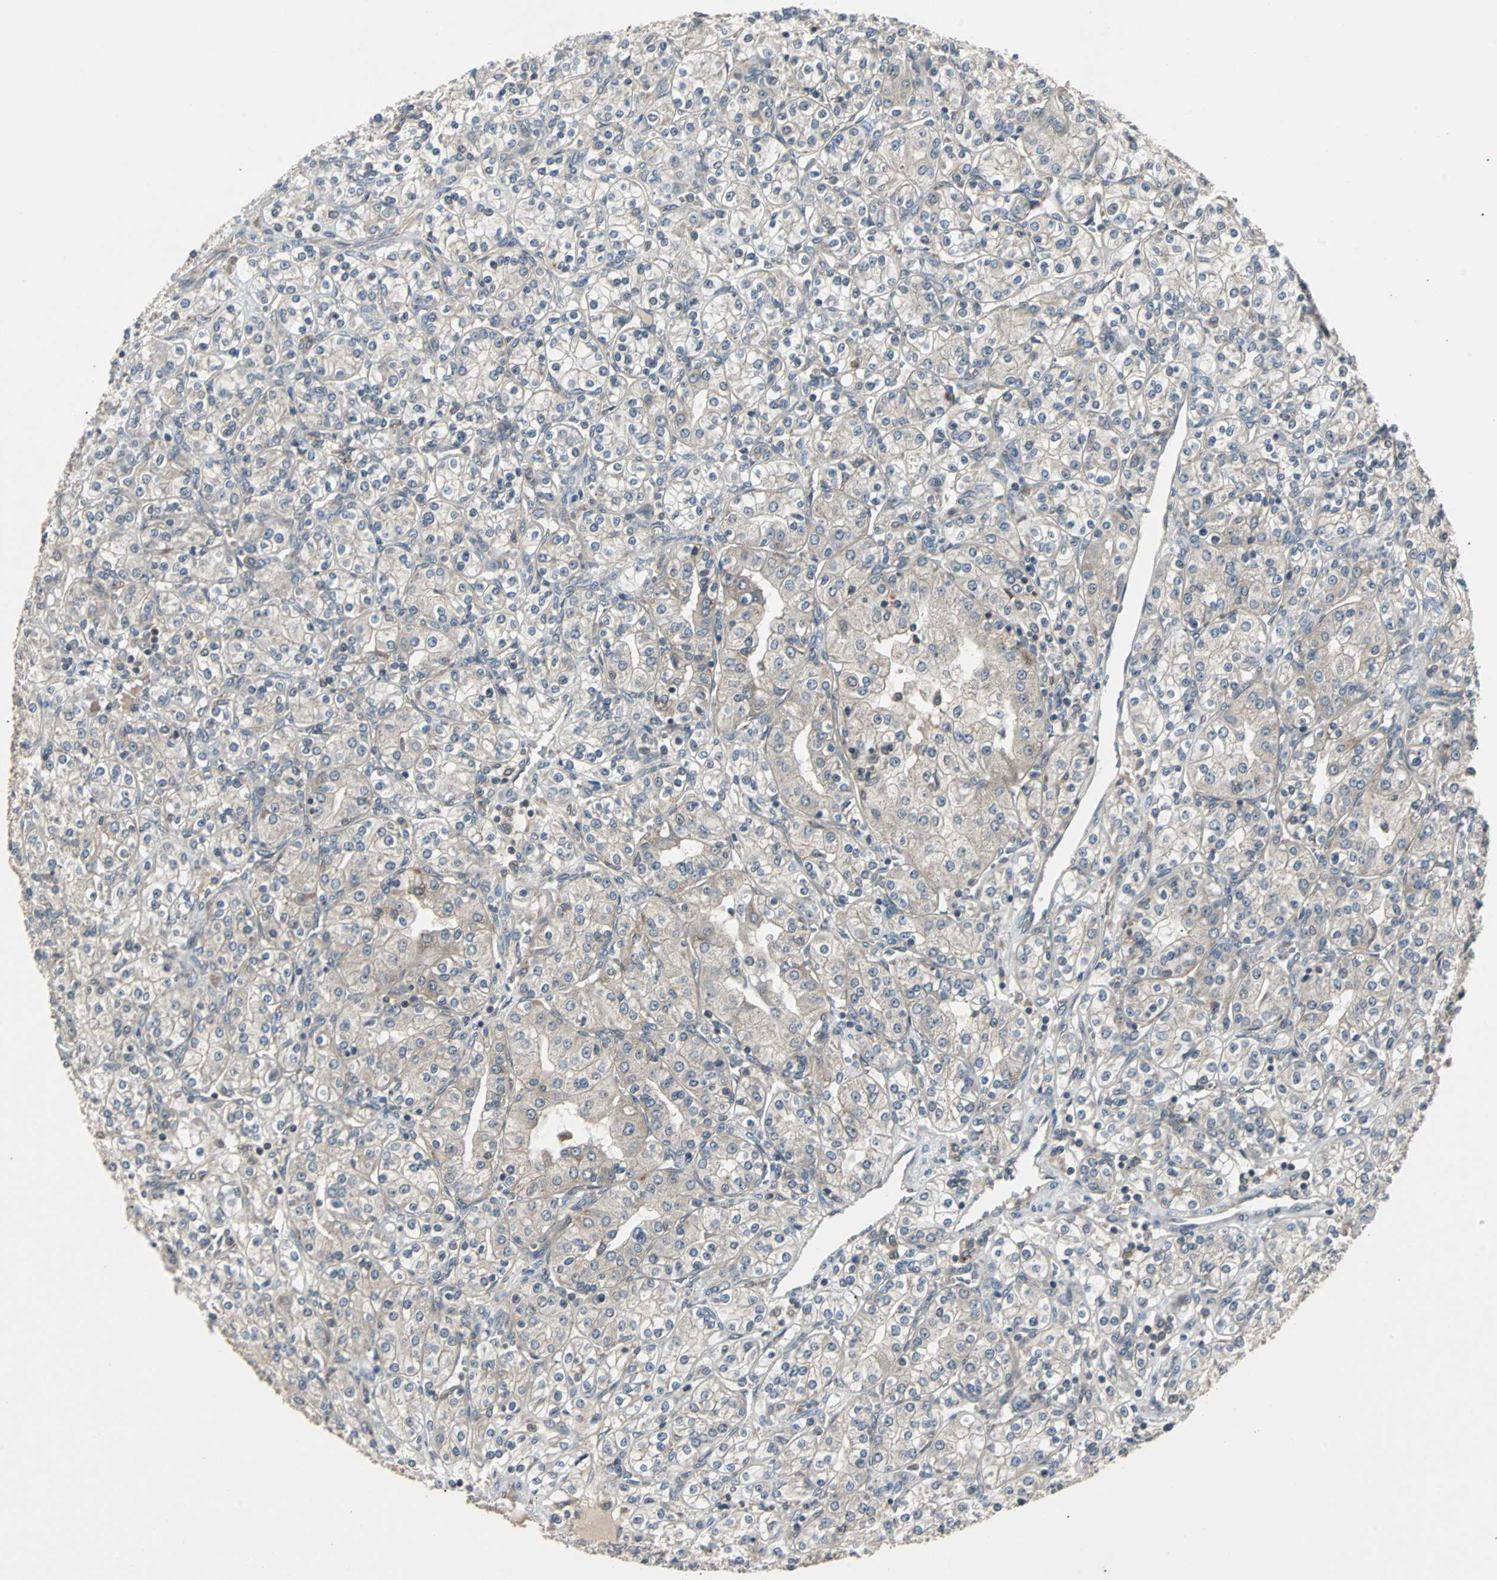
{"staining": {"intensity": "weak", "quantity": ">75%", "location": "cytoplasmic/membranous"}, "tissue": "renal cancer", "cell_type": "Tumor cells", "image_type": "cancer", "snomed": [{"axis": "morphology", "description": "Adenocarcinoma, NOS"}, {"axis": "topography", "description": "Kidney"}], "caption": "IHC micrograph of renal adenocarcinoma stained for a protein (brown), which exhibits low levels of weak cytoplasmic/membranous positivity in approximately >75% of tumor cells.", "gene": "ARF1", "patient": {"sex": "male", "age": 77}}